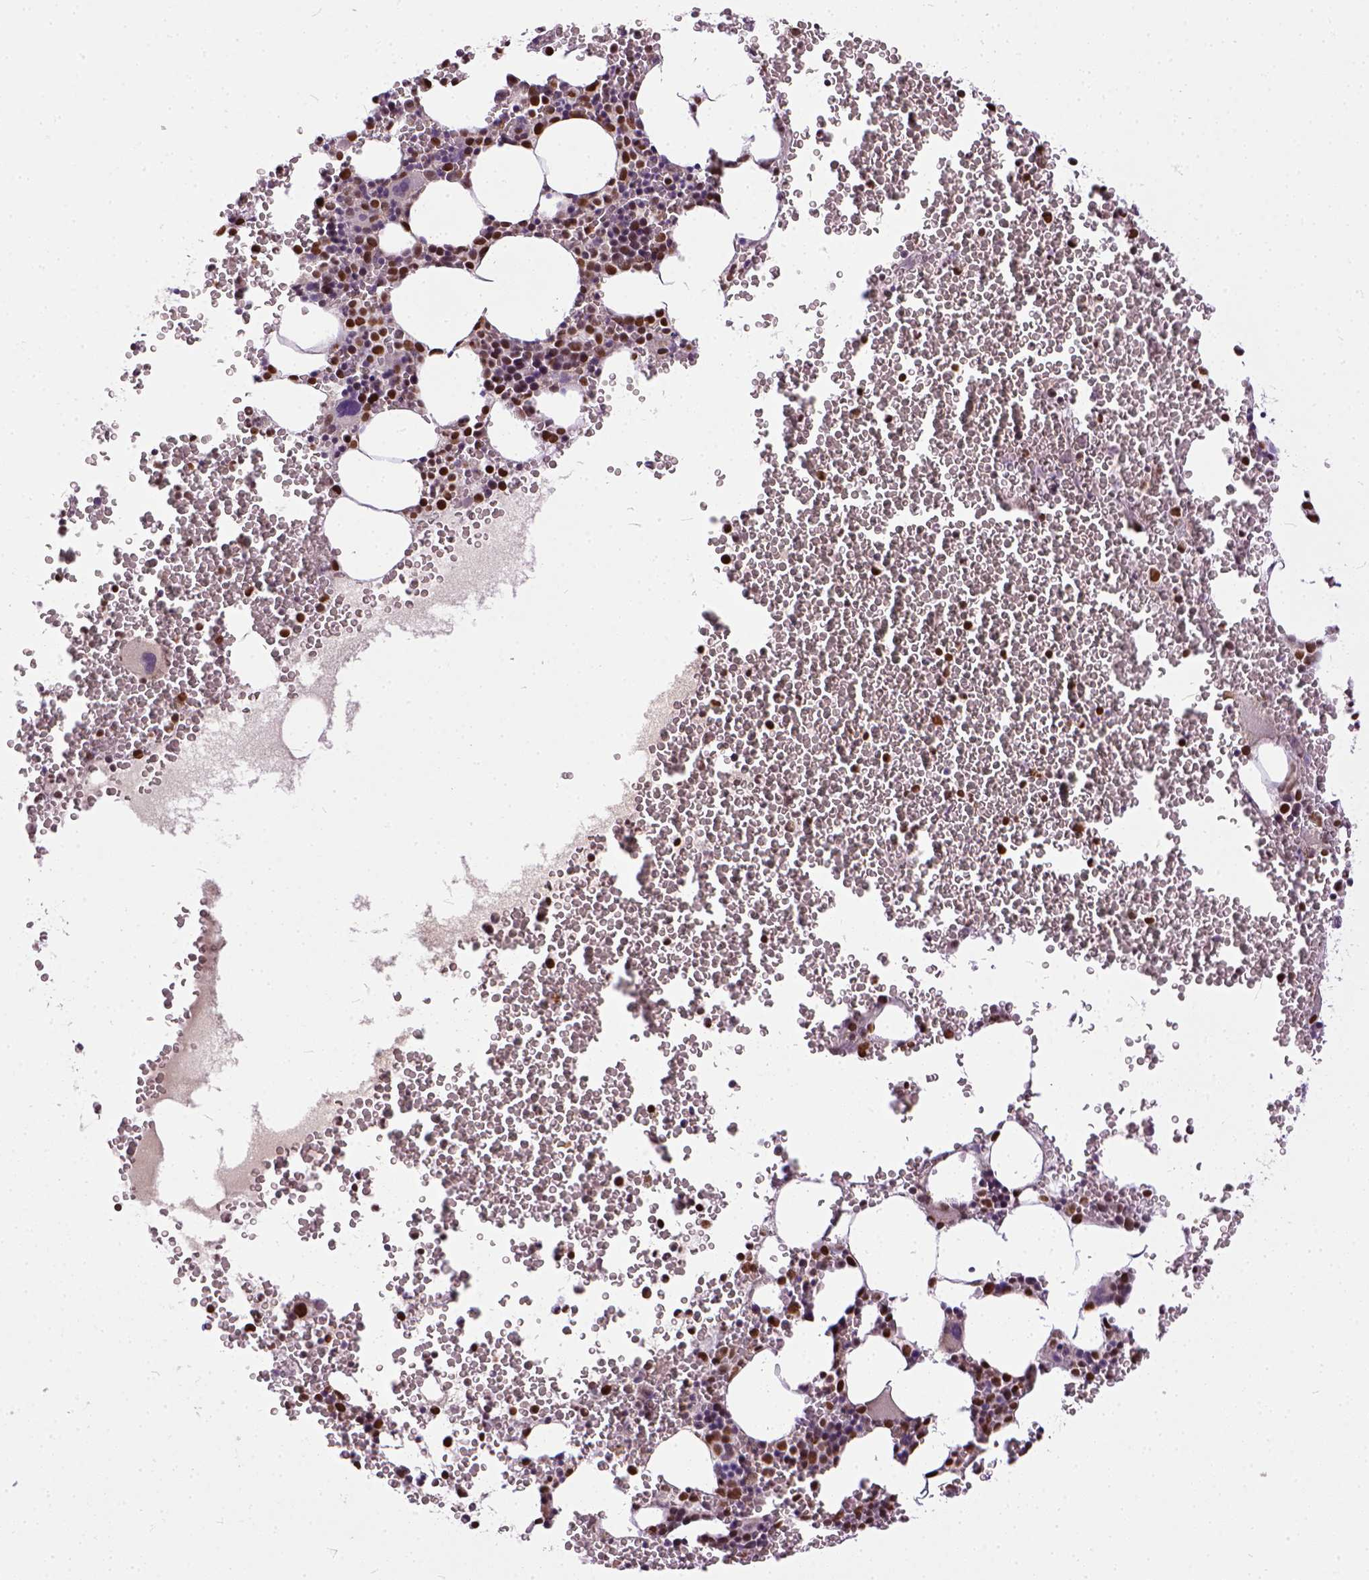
{"staining": {"intensity": "strong", "quantity": ">75%", "location": "nuclear"}, "tissue": "bone marrow", "cell_type": "Hematopoietic cells", "image_type": "normal", "snomed": [{"axis": "morphology", "description": "Normal tissue, NOS"}, {"axis": "topography", "description": "Bone marrow"}], "caption": "Protein staining displays strong nuclear expression in approximately >75% of hematopoietic cells in normal bone marrow. The staining was performed using DAB to visualize the protein expression in brown, while the nuclei were stained in blue with hematoxylin (Magnification: 20x).", "gene": "ERCC1", "patient": {"sex": "male", "age": 82}}